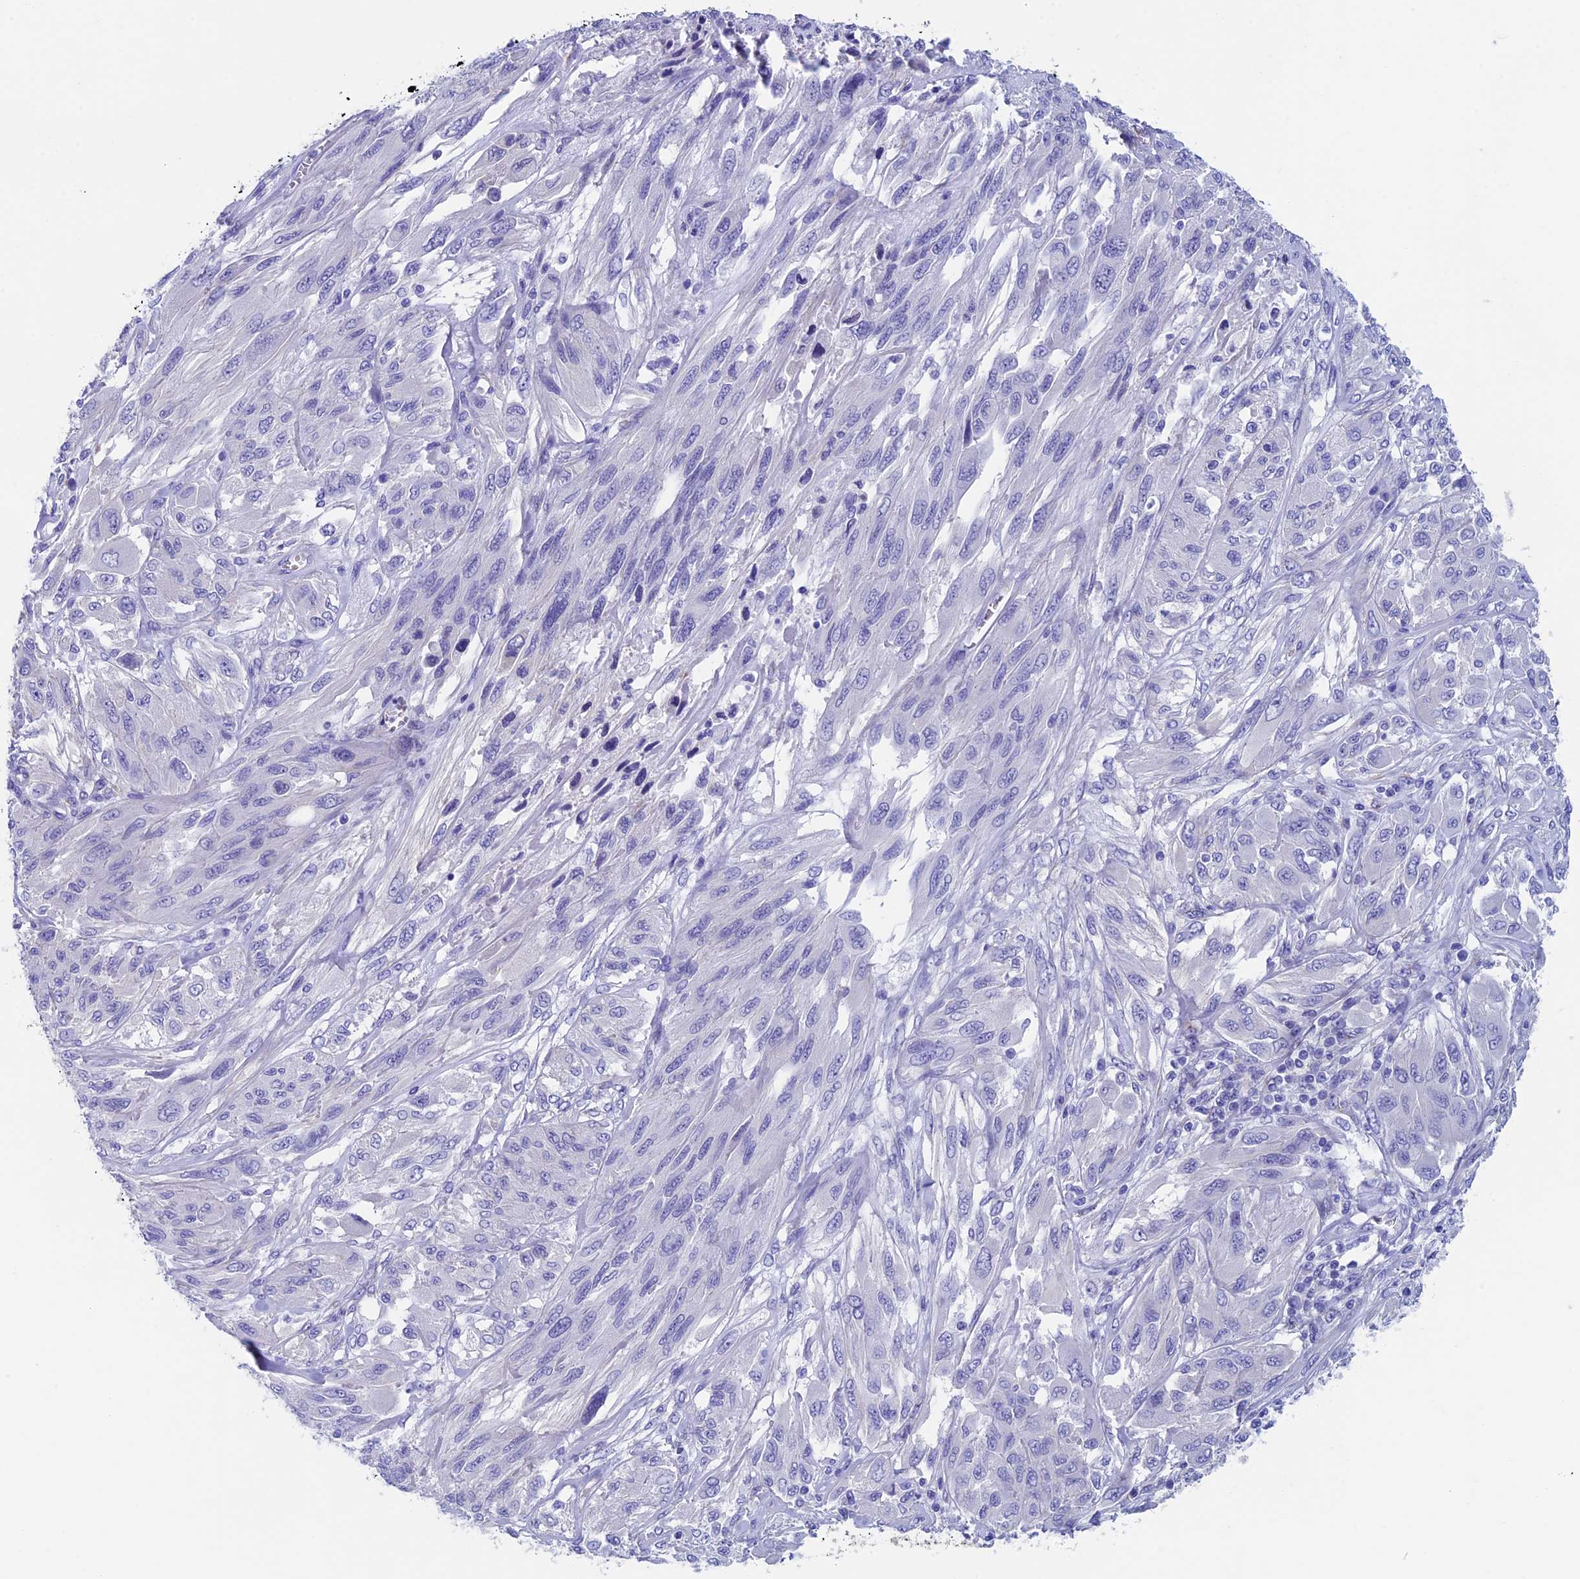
{"staining": {"intensity": "negative", "quantity": "none", "location": "none"}, "tissue": "melanoma", "cell_type": "Tumor cells", "image_type": "cancer", "snomed": [{"axis": "morphology", "description": "Malignant melanoma, NOS"}, {"axis": "topography", "description": "Skin"}], "caption": "DAB (3,3'-diaminobenzidine) immunohistochemical staining of malignant melanoma reveals no significant expression in tumor cells.", "gene": "ADH7", "patient": {"sex": "female", "age": 91}}